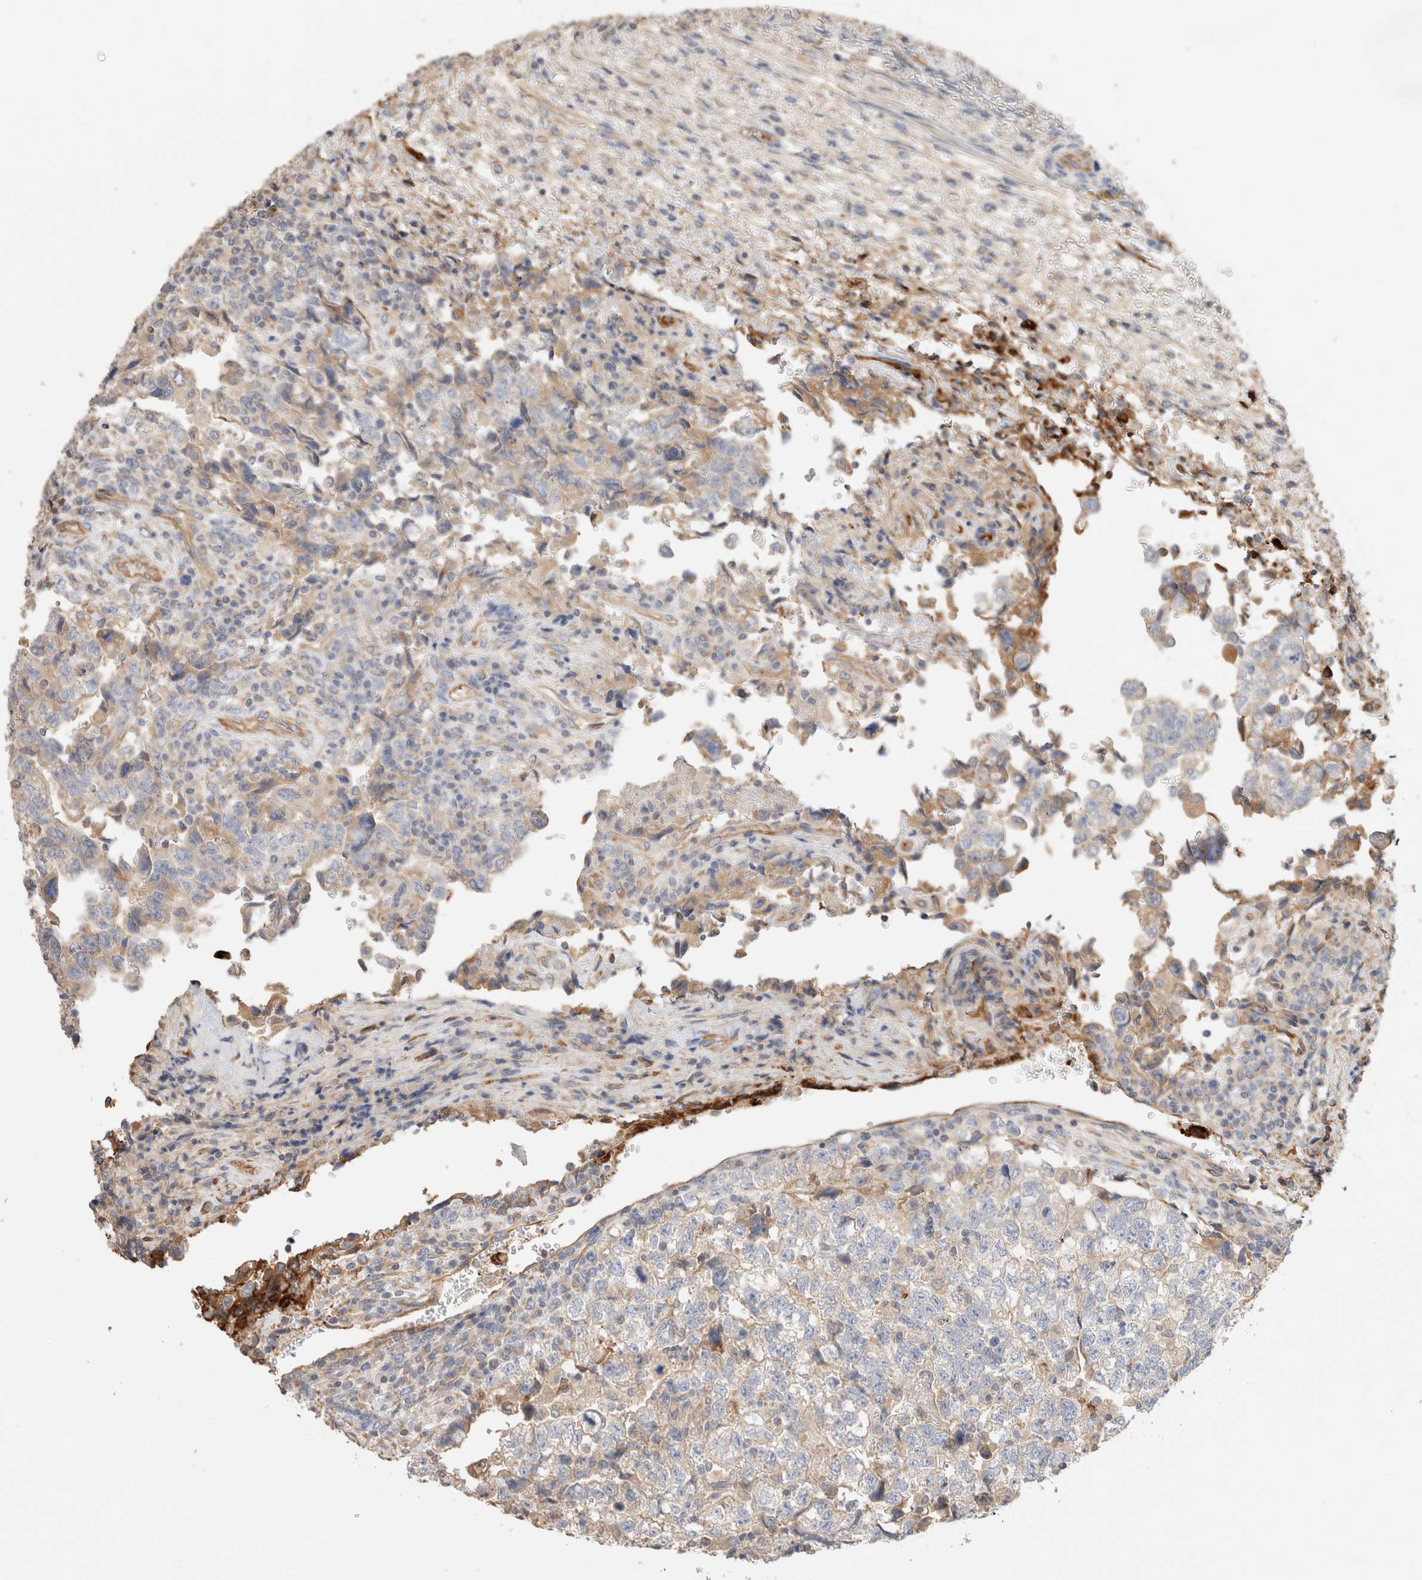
{"staining": {"intensity": "negative", "quantity": "none", "location": "none"}, "tissue": "testis cancer", "cell_type": "Tumor cells", "image_type": "cancer", "snomed": [{"axis": "morphology", "description": "Normal tissue, NOS"}, {"axis": "morphology", "description": "Carcinoma, Embryonal, NOS"}, {"axis": "topography", "description": "Testis"}], "caption": "Immunohistochemical staining of human testis embryonal carcinoma exhibits no significant positivity in tumor cells. (IHC, brightfield microscopy, high magnification).", "gene": "PROS1", "patient": {"sex": "male", "age": 36}}